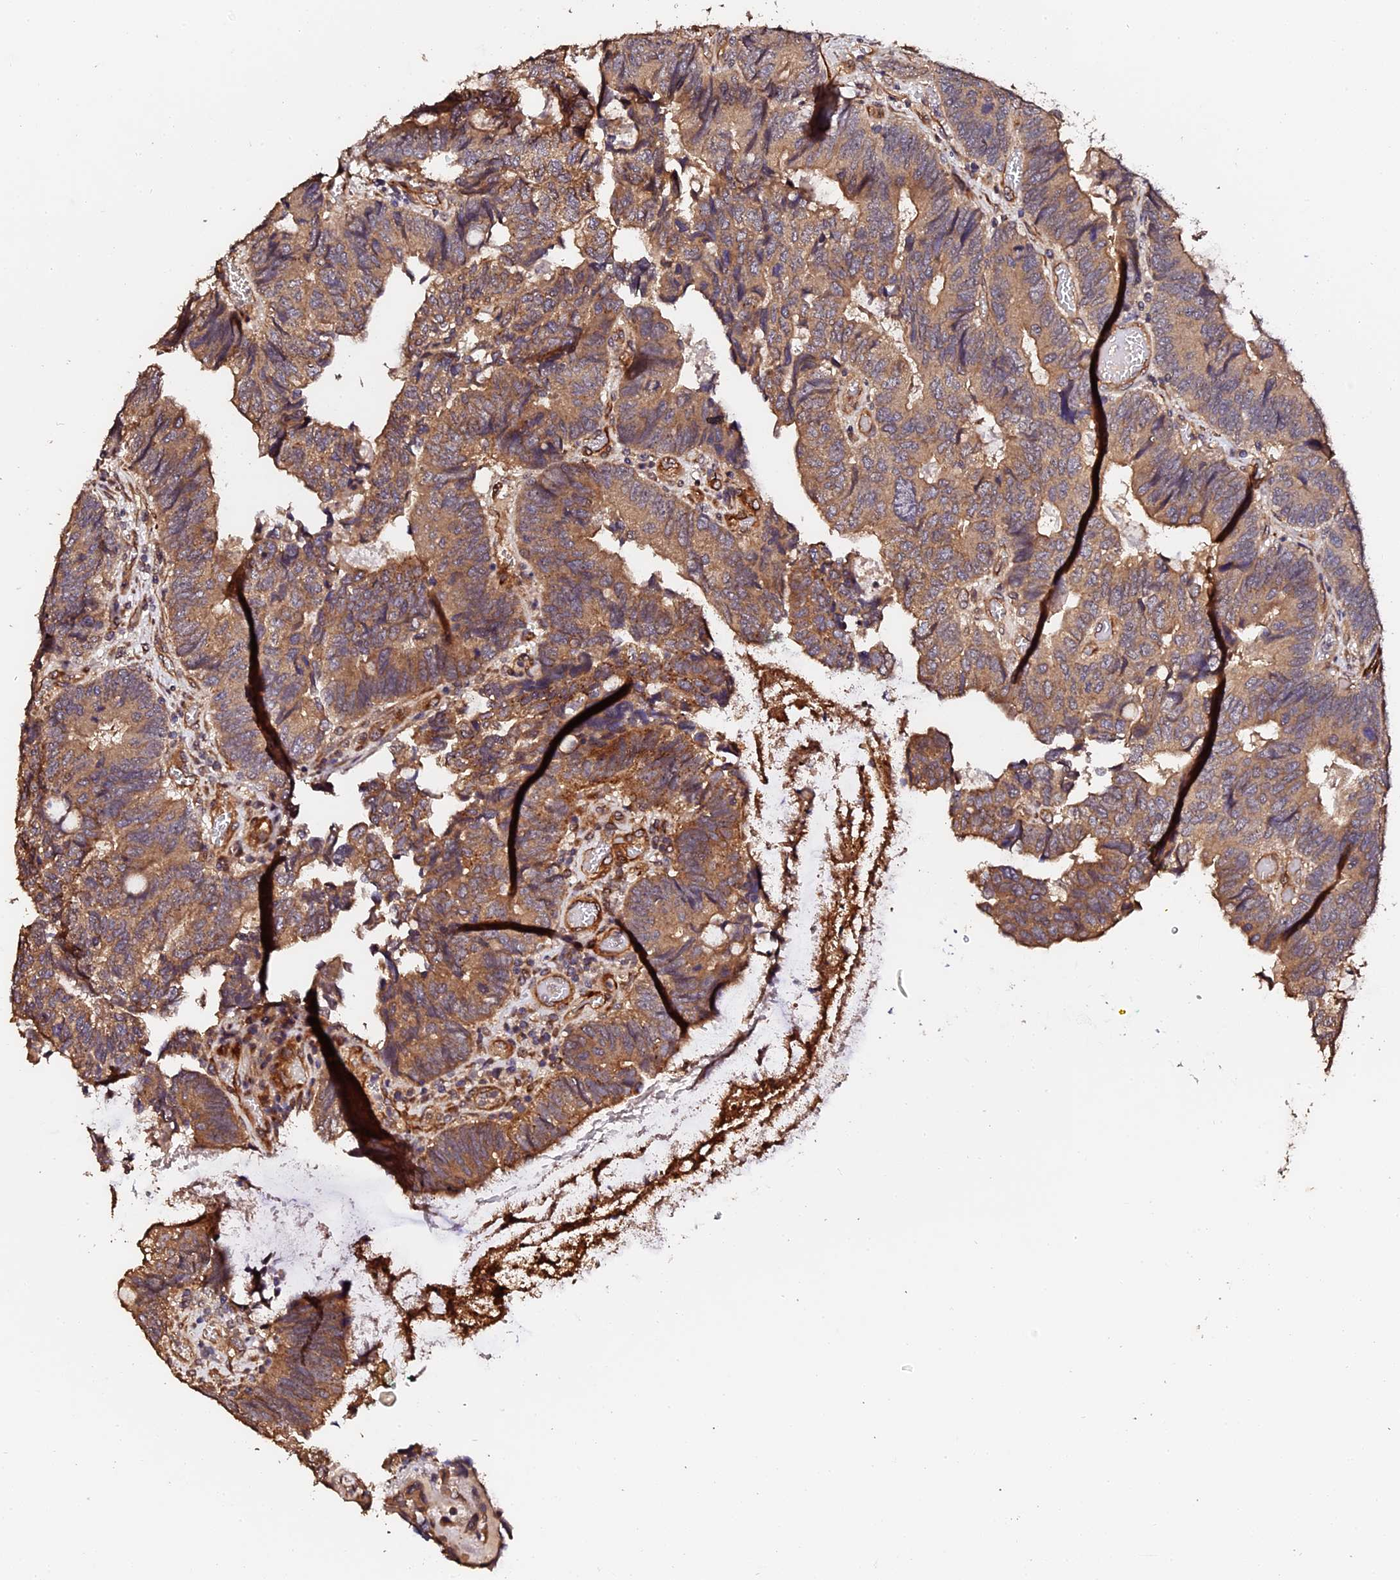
{"staining": {"intensity": "moderate", "quantity": ">75%", "location": "cytoplasmic/membranous"}, "tissue": "colorectal cancer", "cell_type": "Tumor cells", "image_type": "cancer", "snomed": [{"axis": "morphology", "description": "Adenocarcinoma, NOS"}, {"axis": "topography", "description": "Colon"}], "caption": "Adenocarcinoma (colorectal) tissue demonstrates moderate cytoplasmic/membranous expression in about >75% of tumor cells, visualized by immunohistochemistry.", "gene": "TDO2", "patient": {"sex": "female", "age": 67}}